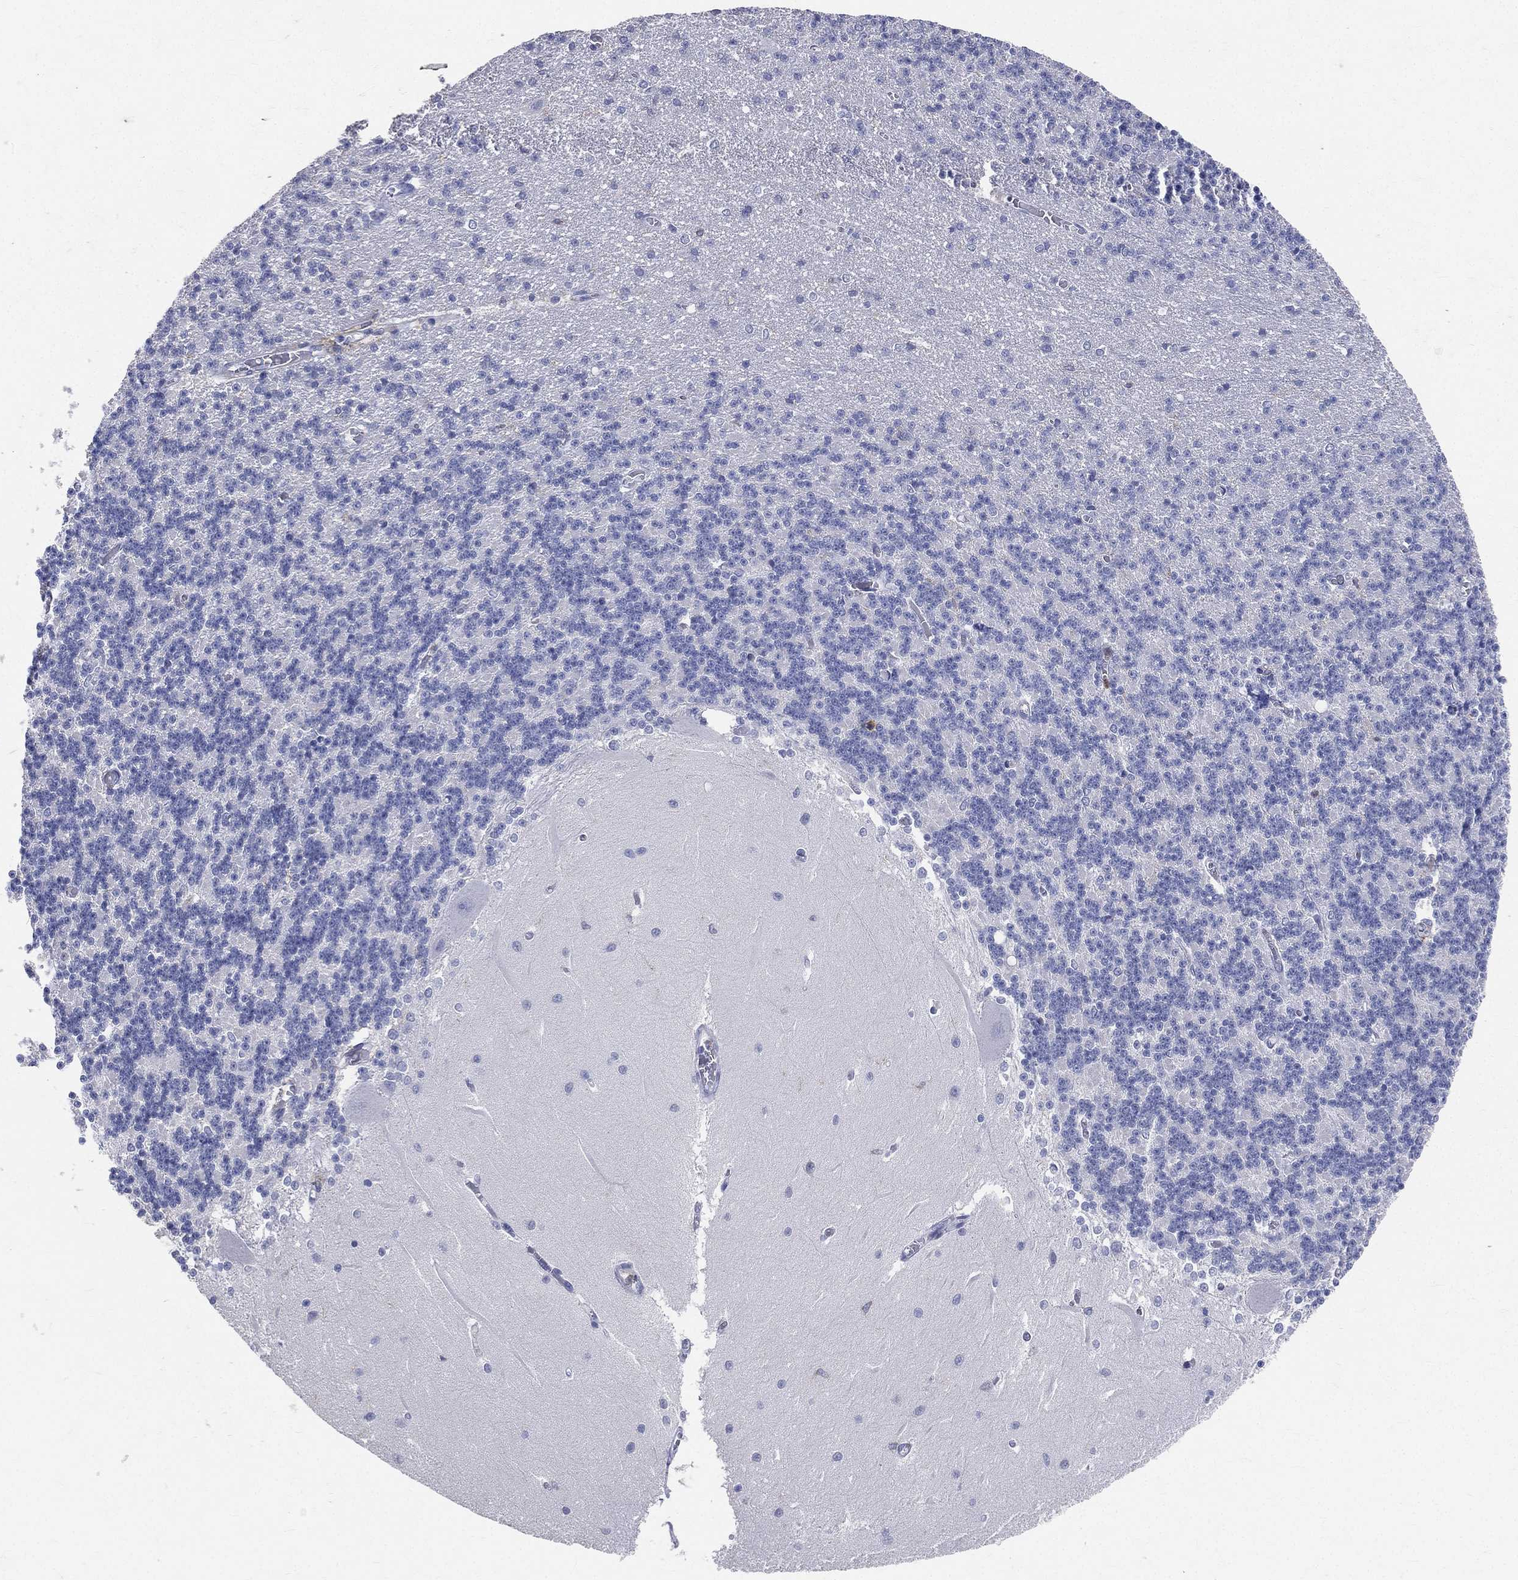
{"staining": {"intensity": "negative", "quantity": "none", "location": "none"}, "tissue": "cerebellum", "cell_type": "Cells in granular layer", "image_type": "normal", "snomed": [{"axis": "morphology", "description": "Normal tissue, NOS"}, {"axis": "topography", "description": "Cerebellum"}], "caption": "An IHC micrograph of unremarkable cerebellum is shown. There is no staining in cells in granular layer of cerebellum.", "gene": "CD33", "patient": {"sex": "male", "age": 37}}